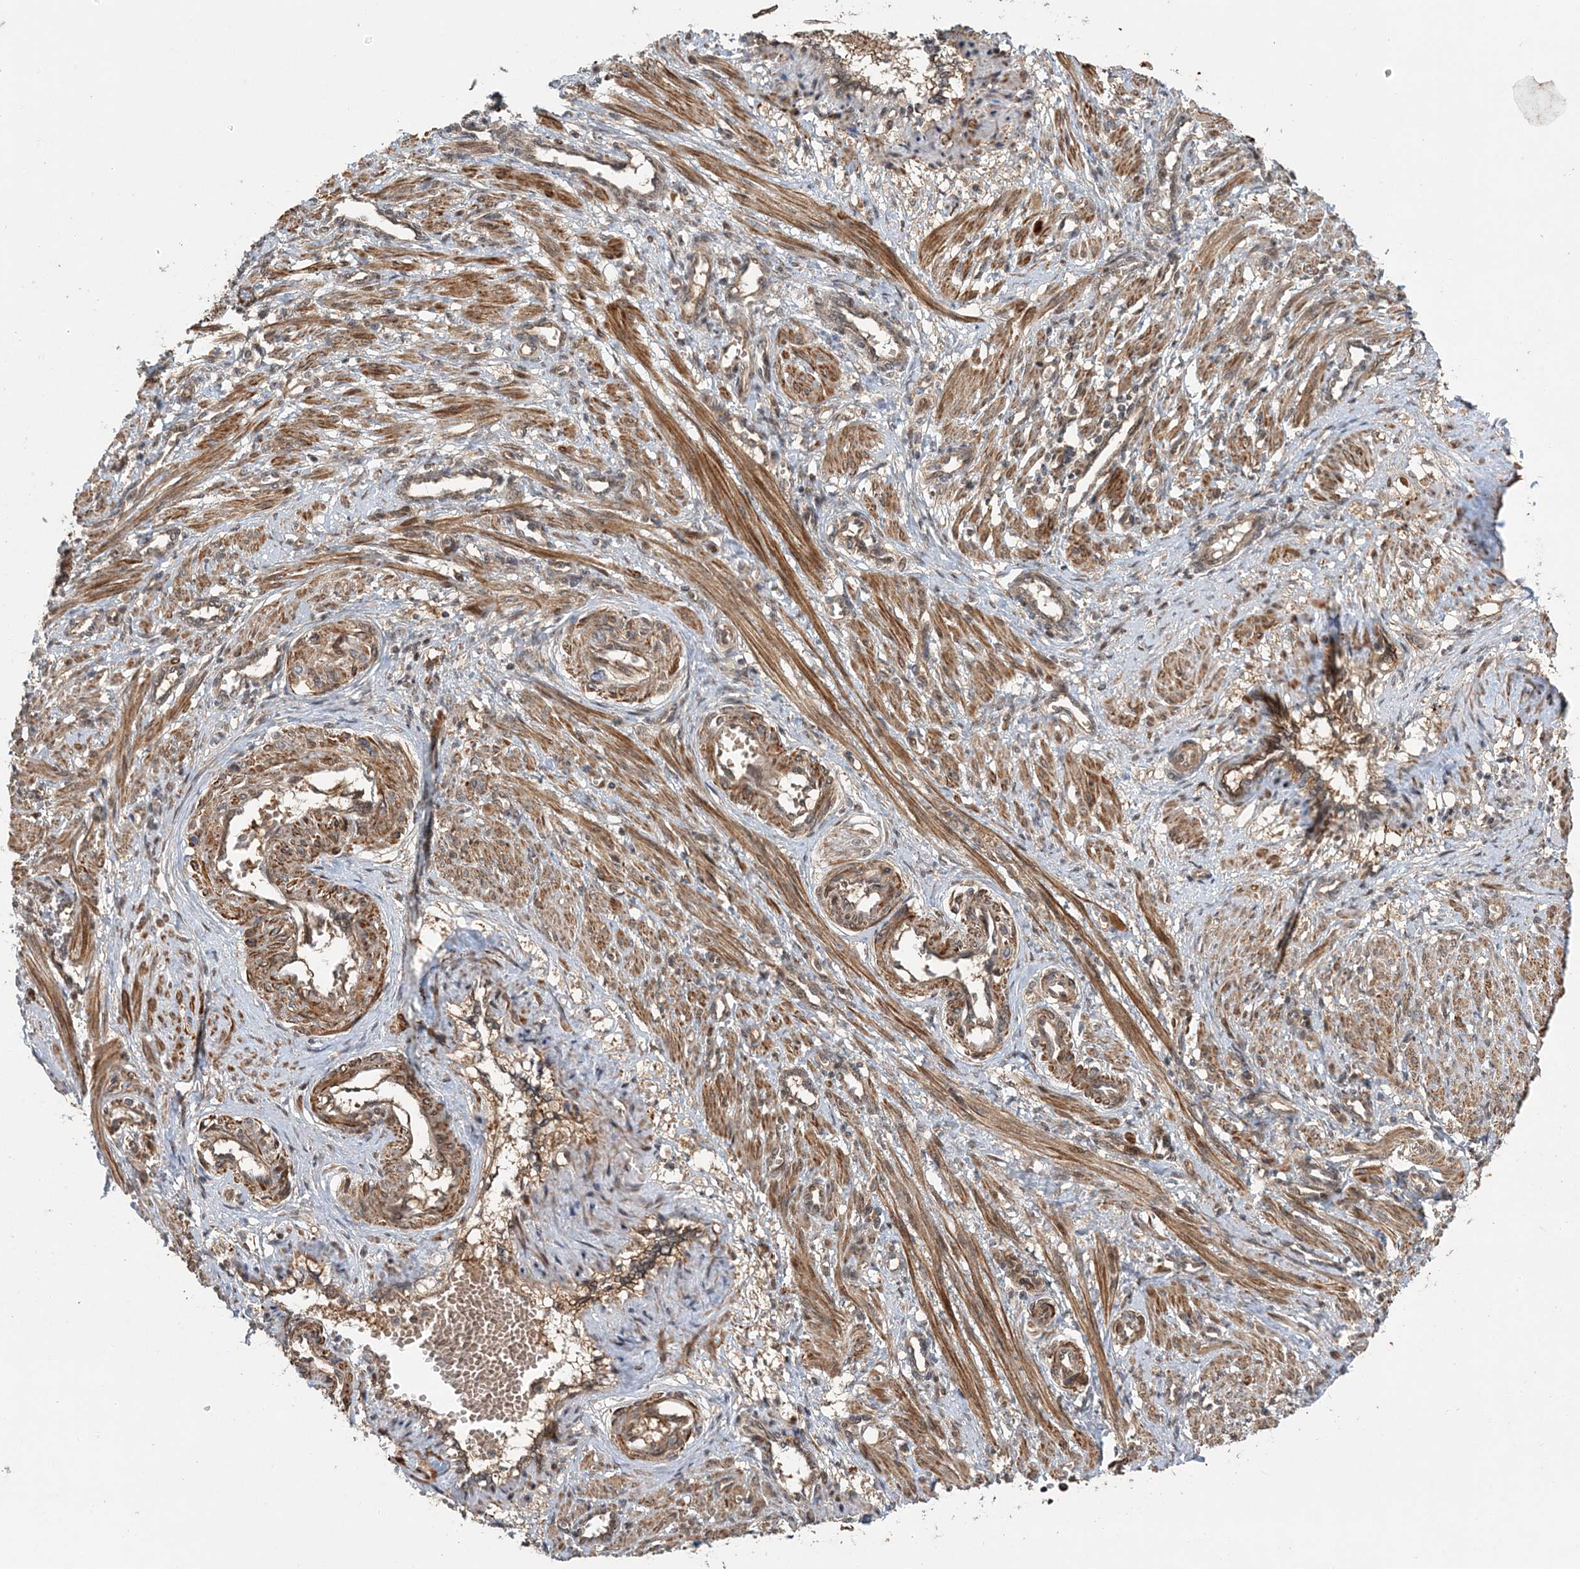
{"staining": {"intensity": "strong", "quantity": "25%-75%", "location": "cytoplasmic/membranous"}, "tissue": "smooth muscle", "cell_type": "Smooth muscle cells", "image_type": "normal", "snomed": [{"axis": "morphology", "description": "Normal tissue, NOS"}, {"axis": "topography", "description": "Endometrium"}], "caption": "Immunohistochemical staining of benign human smooth muscle shows 25%-75% levels of strong cytoplasmic/membranous protein positivity in about 25%-75% of smooth muscle cells. Nuclei are stained in blue.", "gene": "UBTD2", "patient": {"sex": "female", "age": 33}}